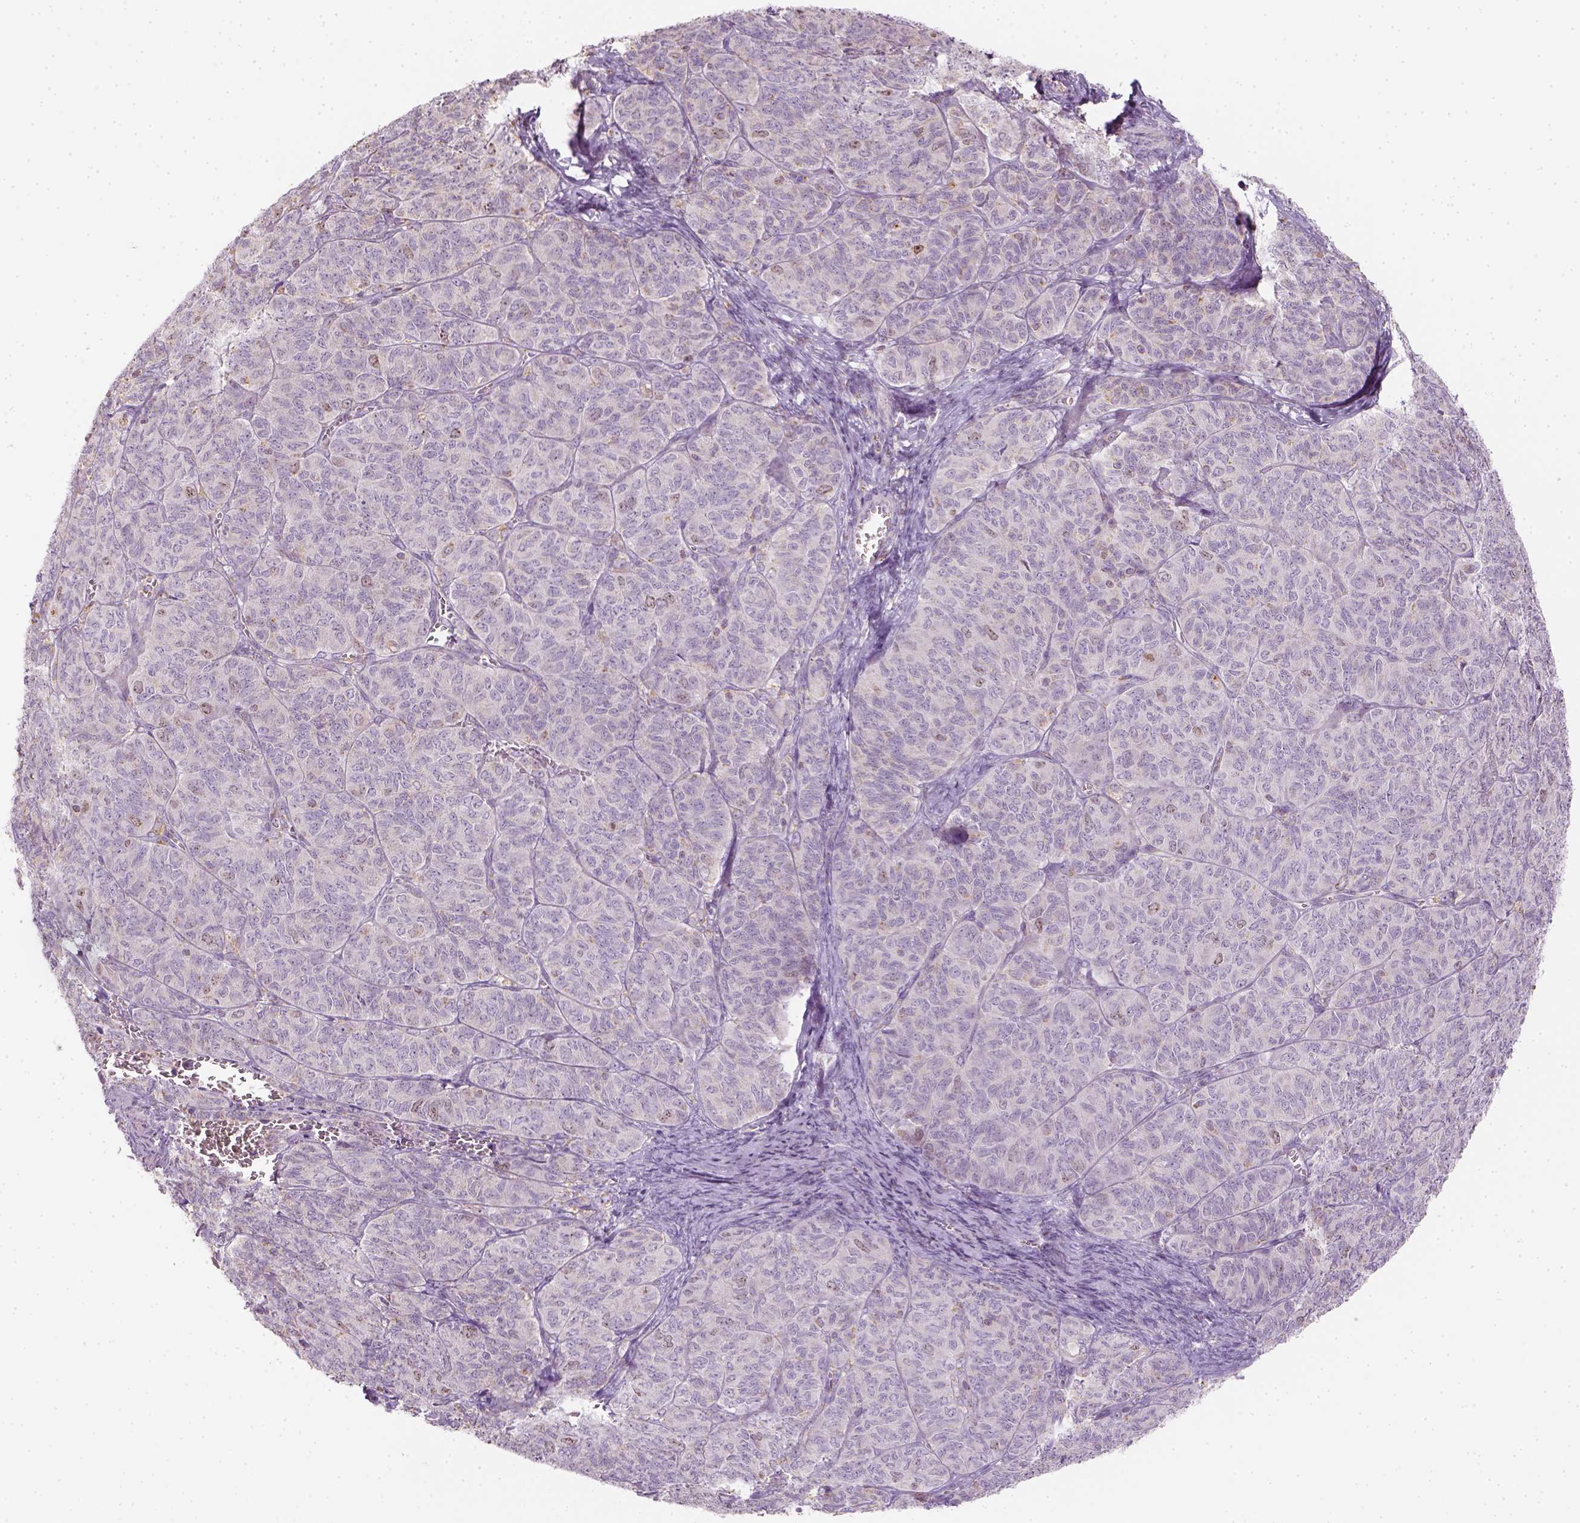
{"staining": {"intensity": "negative", "quantity": "none", "location": "none"}, "tissue": "ovarian cancer", "cell_type": "Tumor cells", "image_type": "cancer", "snomed": [{"axis": "morphology", "description": "Carcinoma, endometroid"}, {"axis": "topography", "description": "Ovary"}], "caption": "Ovarian cancer was stained to show a protein in brown. There is no significant positivity in tumor cells. The staining is performed using DAB brown chromogen with nuclei counter-stained in using hematoxylin.", "gene": "LCA5", "patient": {"sex": "female", "age": 80}}